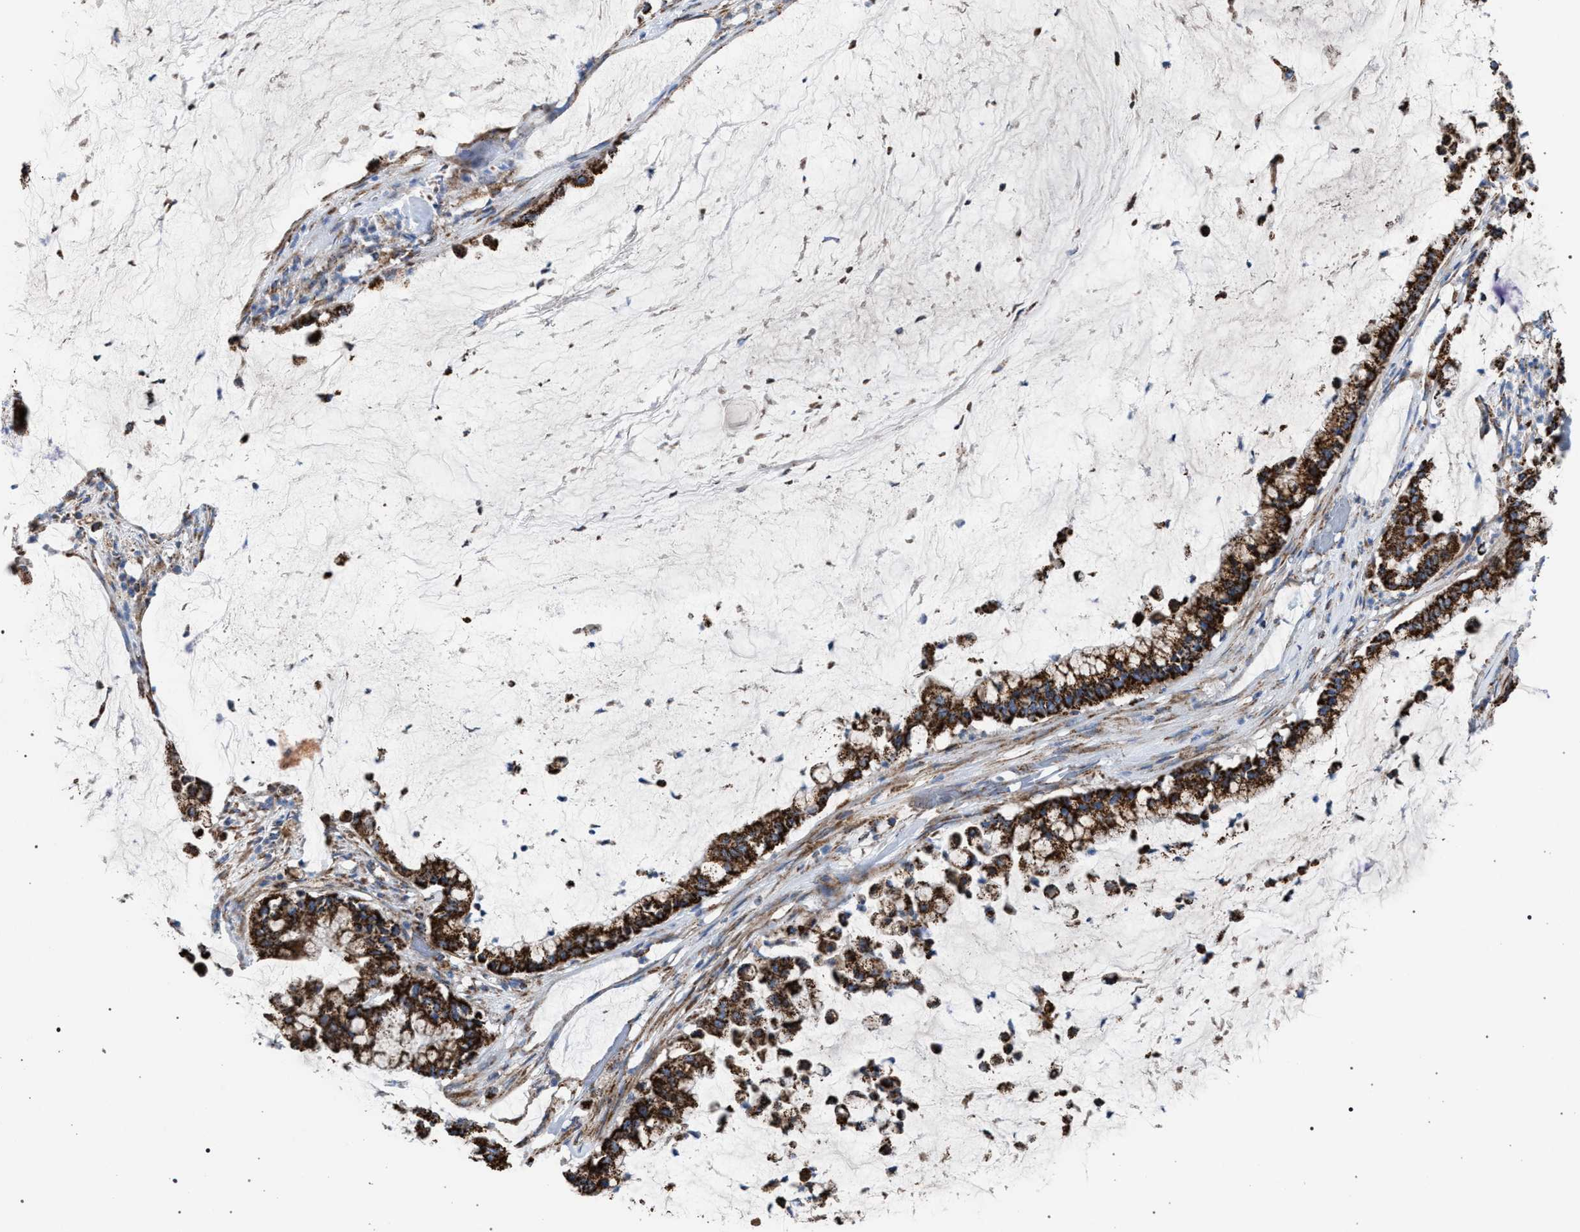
{"staining": {"intensity": "strong", "quantity": ">75%", "location": "cytoplasmic/membranous"}, "tissue": "pancreatic cancer", "cell_type": "Tumor cells", "image_type": "cancer", "snomed": [{"axis": "morphology", "description": "Adenocarcinoma, NOS"}, {"axis": "topography", "description": "Pancreas"}], "caption": "High-power microscopy captured an immunohistochemistry micrograph of pancreatic cancer, revealing strong cytoplasmic/membranous expression in about >75% of tumor cells.", "gene": "VPS13A", "patient": {"sex": "male", "age": 41}}